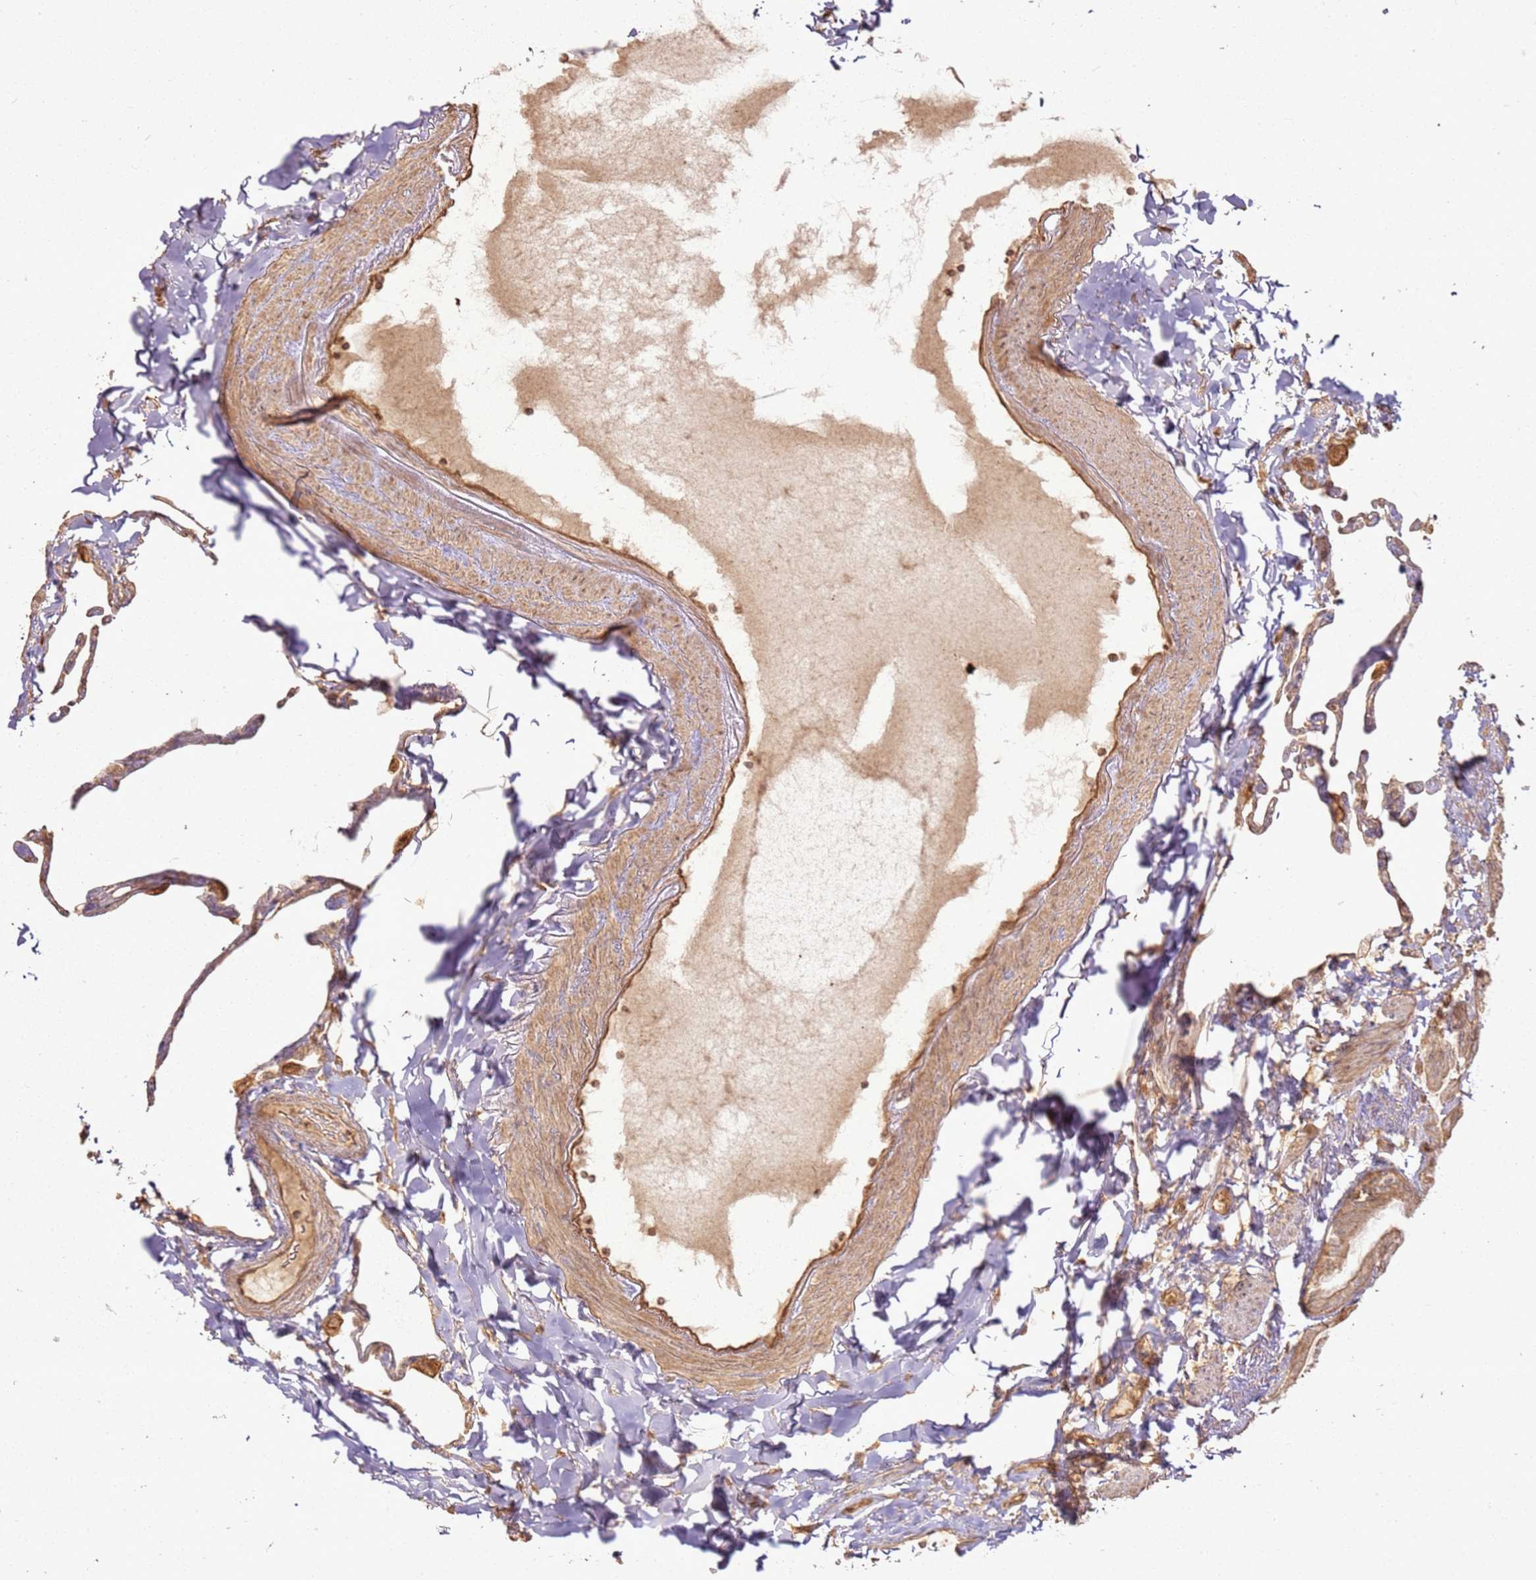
{"staining": {"intensity": "weak", "quantity": ">75%", "location": "cytoplasmic/membranous"}, "tissue": "lung", "cell_type": "Alveolar cells", "image_type": "normal", "snomed": [{"axis": "morphology", "description": "Normal tissue, NOS"}, {"axis": "topography", "description": "Lung"}], "caption": "The micrograph displays a brown stain indicating the presence of a protein in the cytoplasmic/membranous of alveolar cells in lung. (DAB = brown stain, brightfield microscopy at high magnification).", "gene": "ZNF776", "patient": {"sex": "male", "age": 65}}